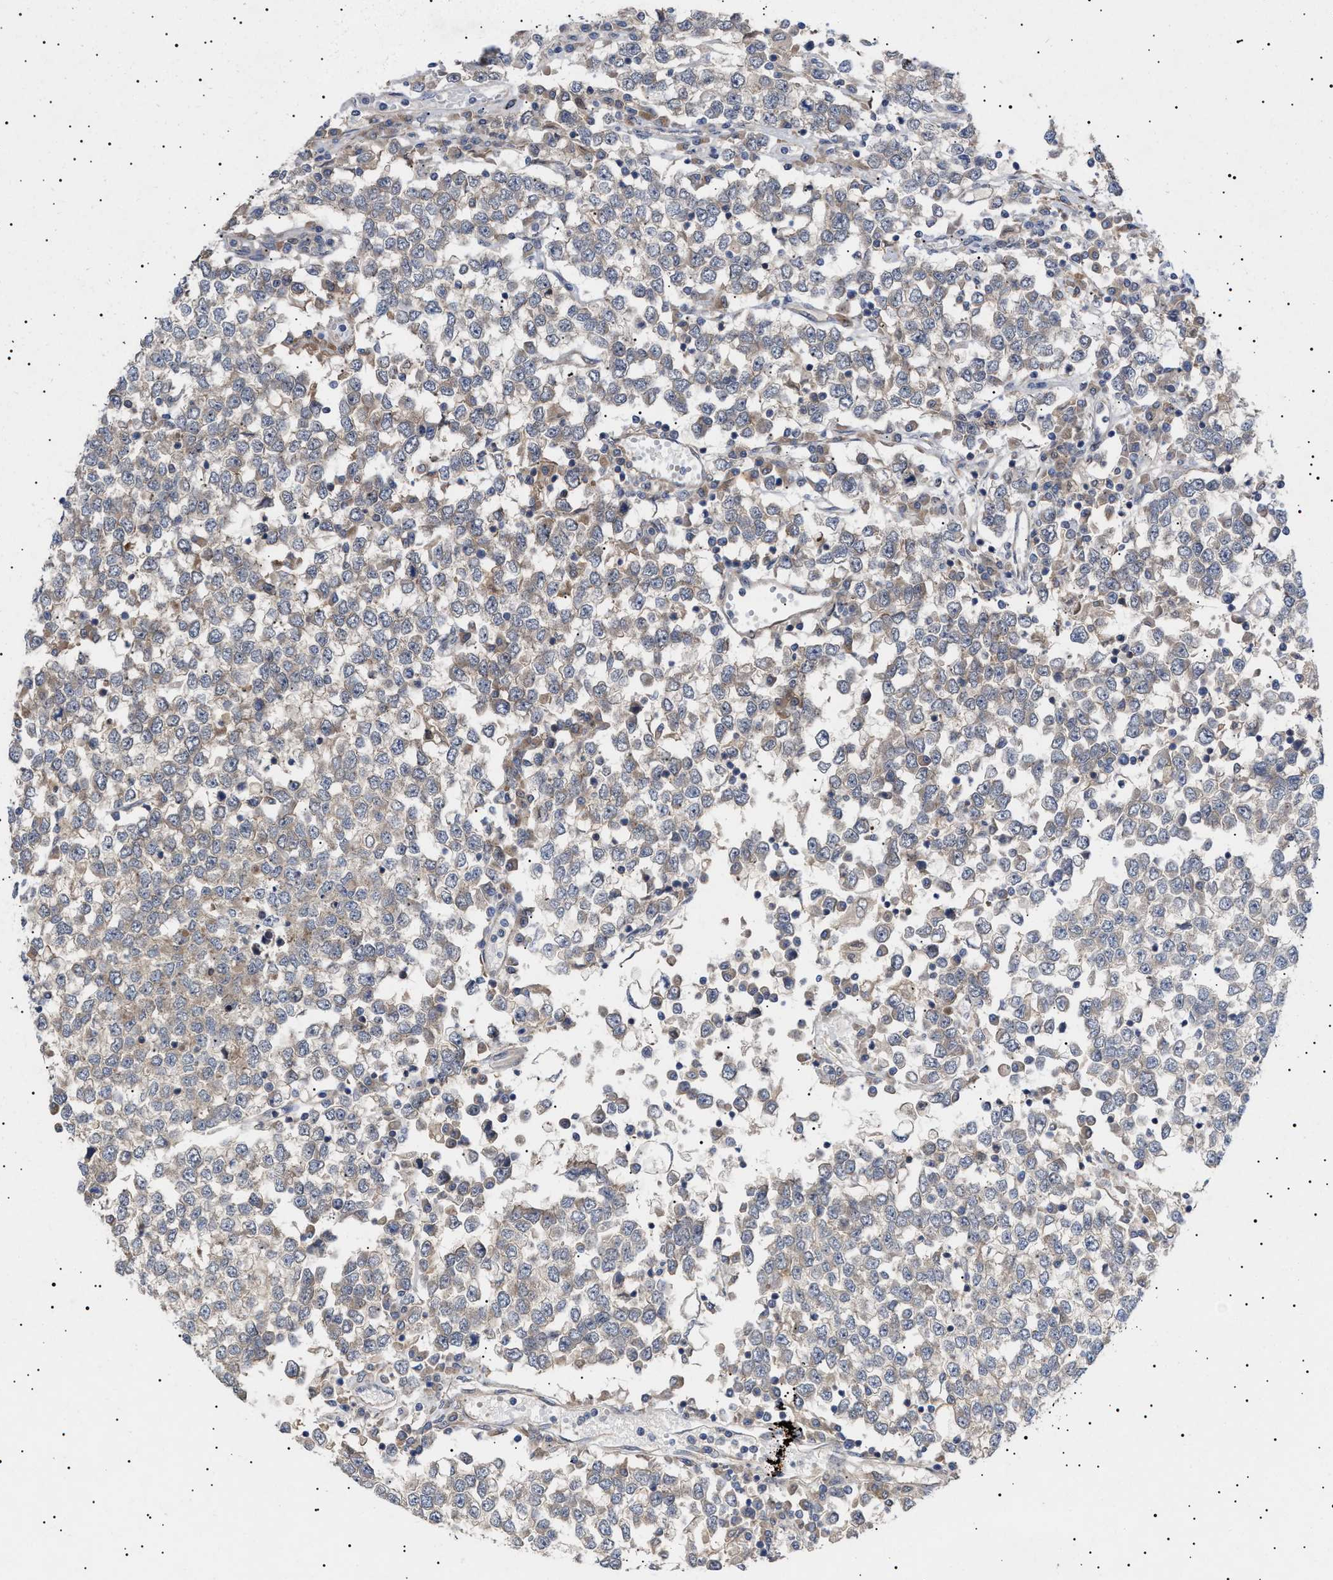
{"staining": {"intensity": "negative", "quantity": "none", "location": "none"}, "tissue": "testis cancer", "cell_type": "Tumor cells", "image_type": "cancer", "snomed": [{"axis": "morphology", "description": "Seminoma, NOS"}, {"axis": "topography", "description": "Testis"}], "caption": "IHC histopathology image of testis cancer stained for a protein (brown), which displays no positivity in tumor cells.", "gene": "NPLOC4", "patient": {"sex": "male", "age": 65}}